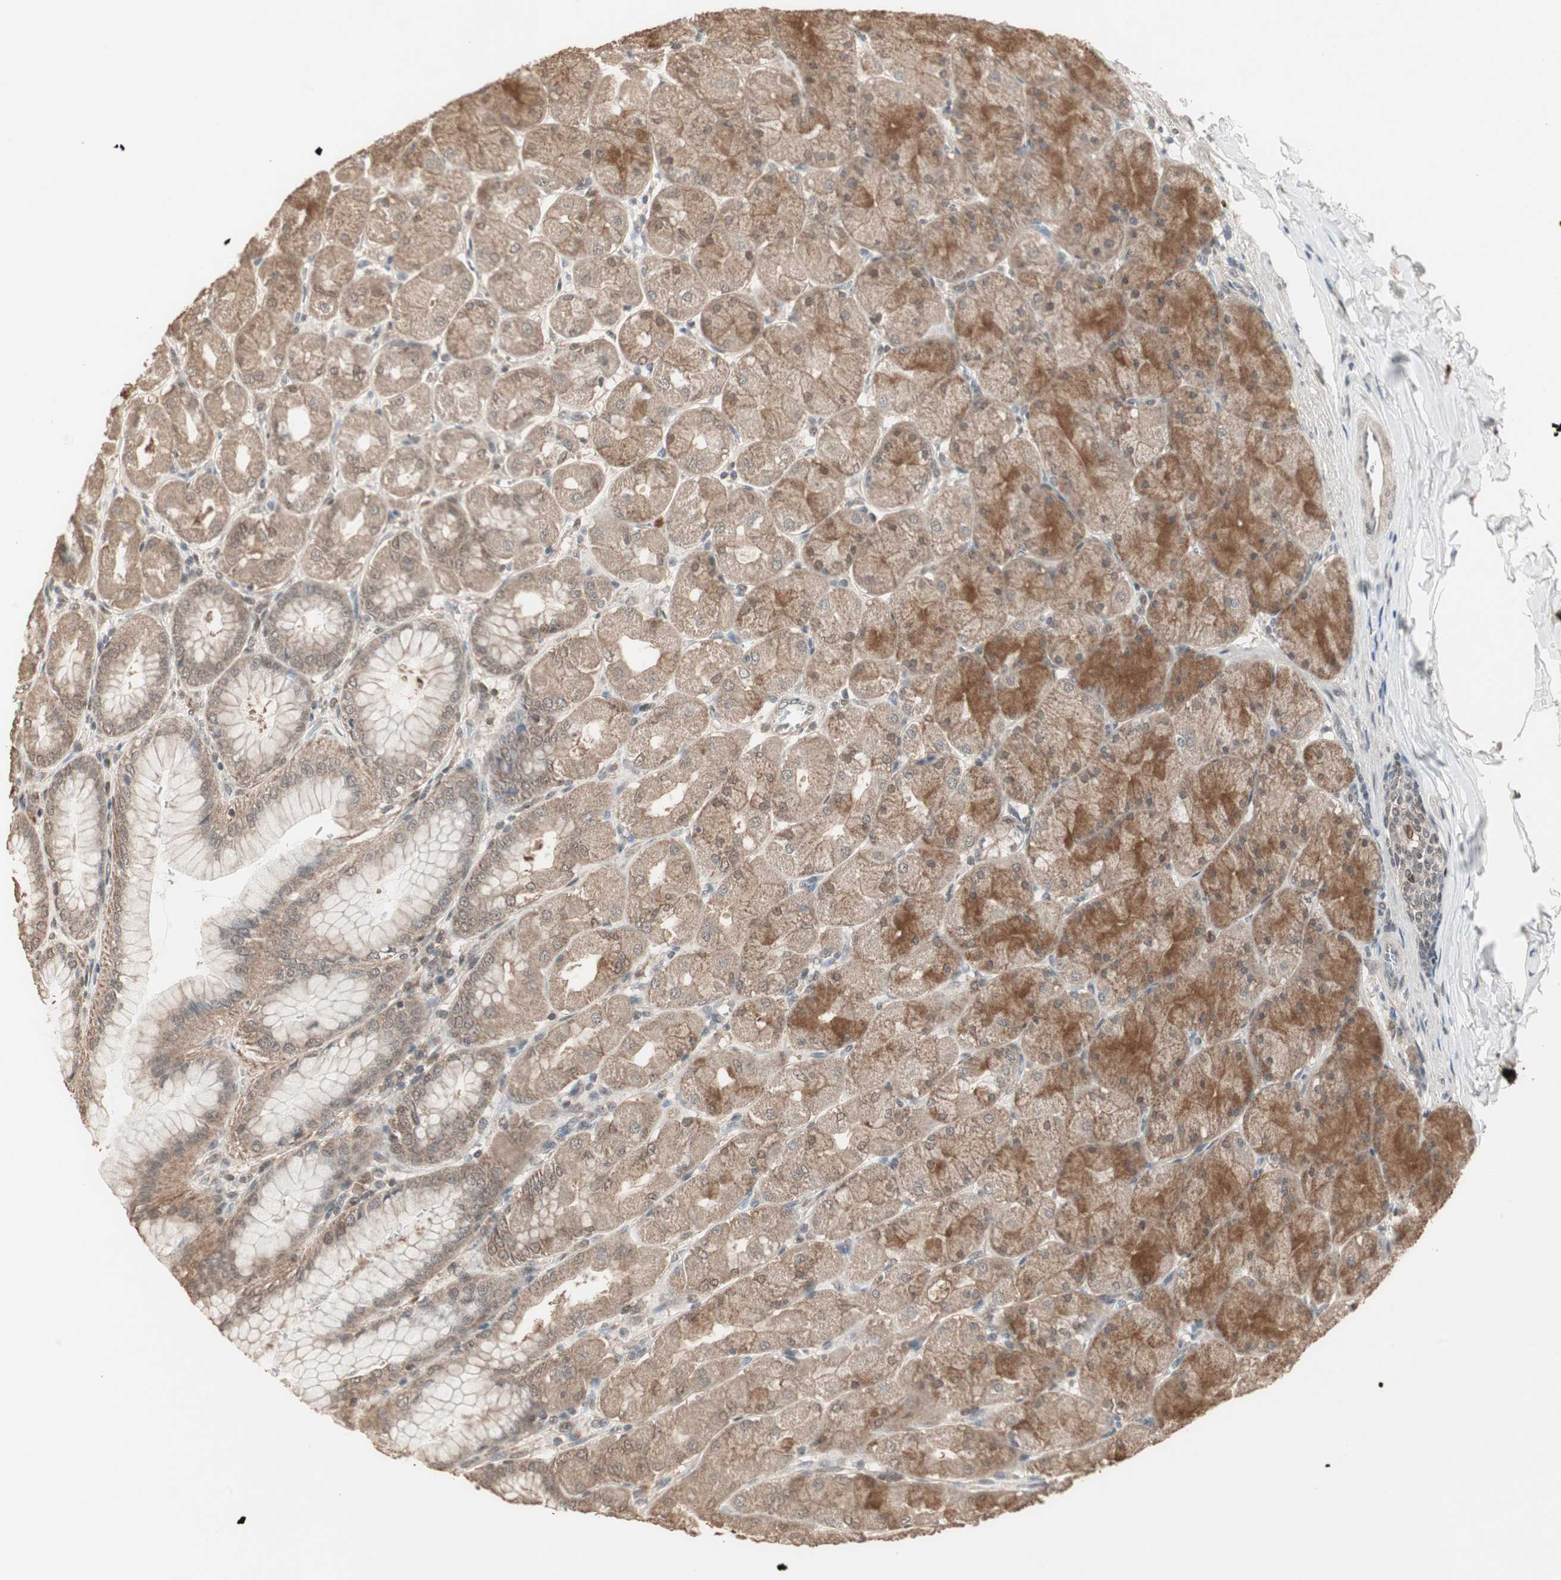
{"staining": {"intensity": "moderate", "quantity": ">75%", "location": "cytoplasmic/membranous"}, "tissue": "stomach", "cell_type": "Glandular cells", "image_type": "normal", "snomed": [{"axis": "morphology", "description": "Normal tissue, NOS"}, {"axis": "topography", "description": "Stomach, upper"}], "caption": "Brown immunohistochemical staining in benign stomach shows moderate cytoplasmic/membranous expression in about >75% of glandular cells.", "gene": "ZHX2", "patient": {"sex": "female", "age": 56}}